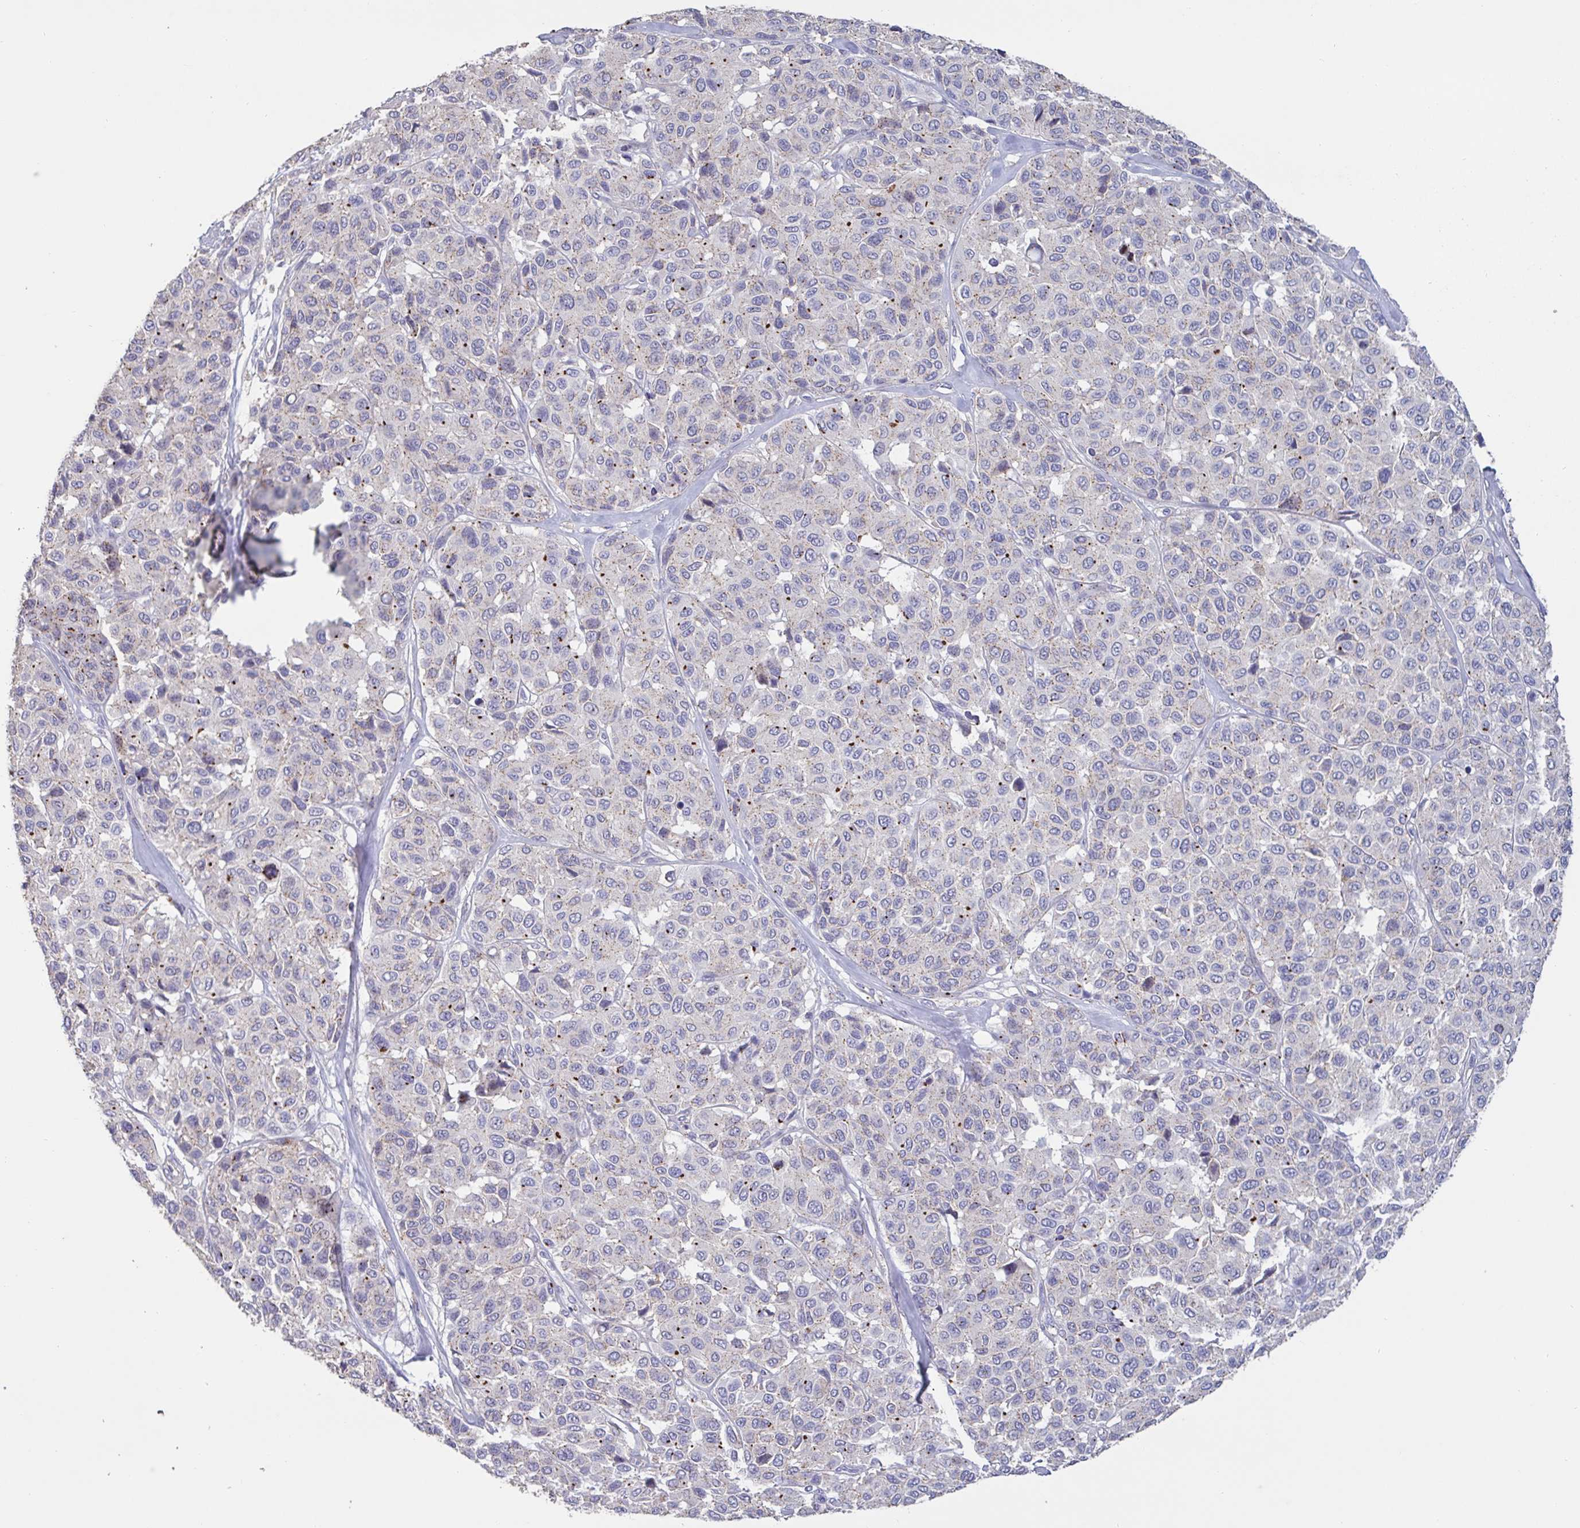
{"staining": {"intensity": "moderate", "quantity": "<25%", "location": "cytoplasmic/membranous"}, "tissue": "melanoma", "cell_type": "Tumor cells", "image_type": "cancer", "snomed": [{"axis": "morphology", "description": "Malignant melanoma, NOS"}, {"axis": "topography", "description": "Skin"}], "caption": "Melanoma stained with a protein marker shows moderate staining in tumor cells.", "gene": "CHMP5", "patient": {"sex": "female", "age": 66}}